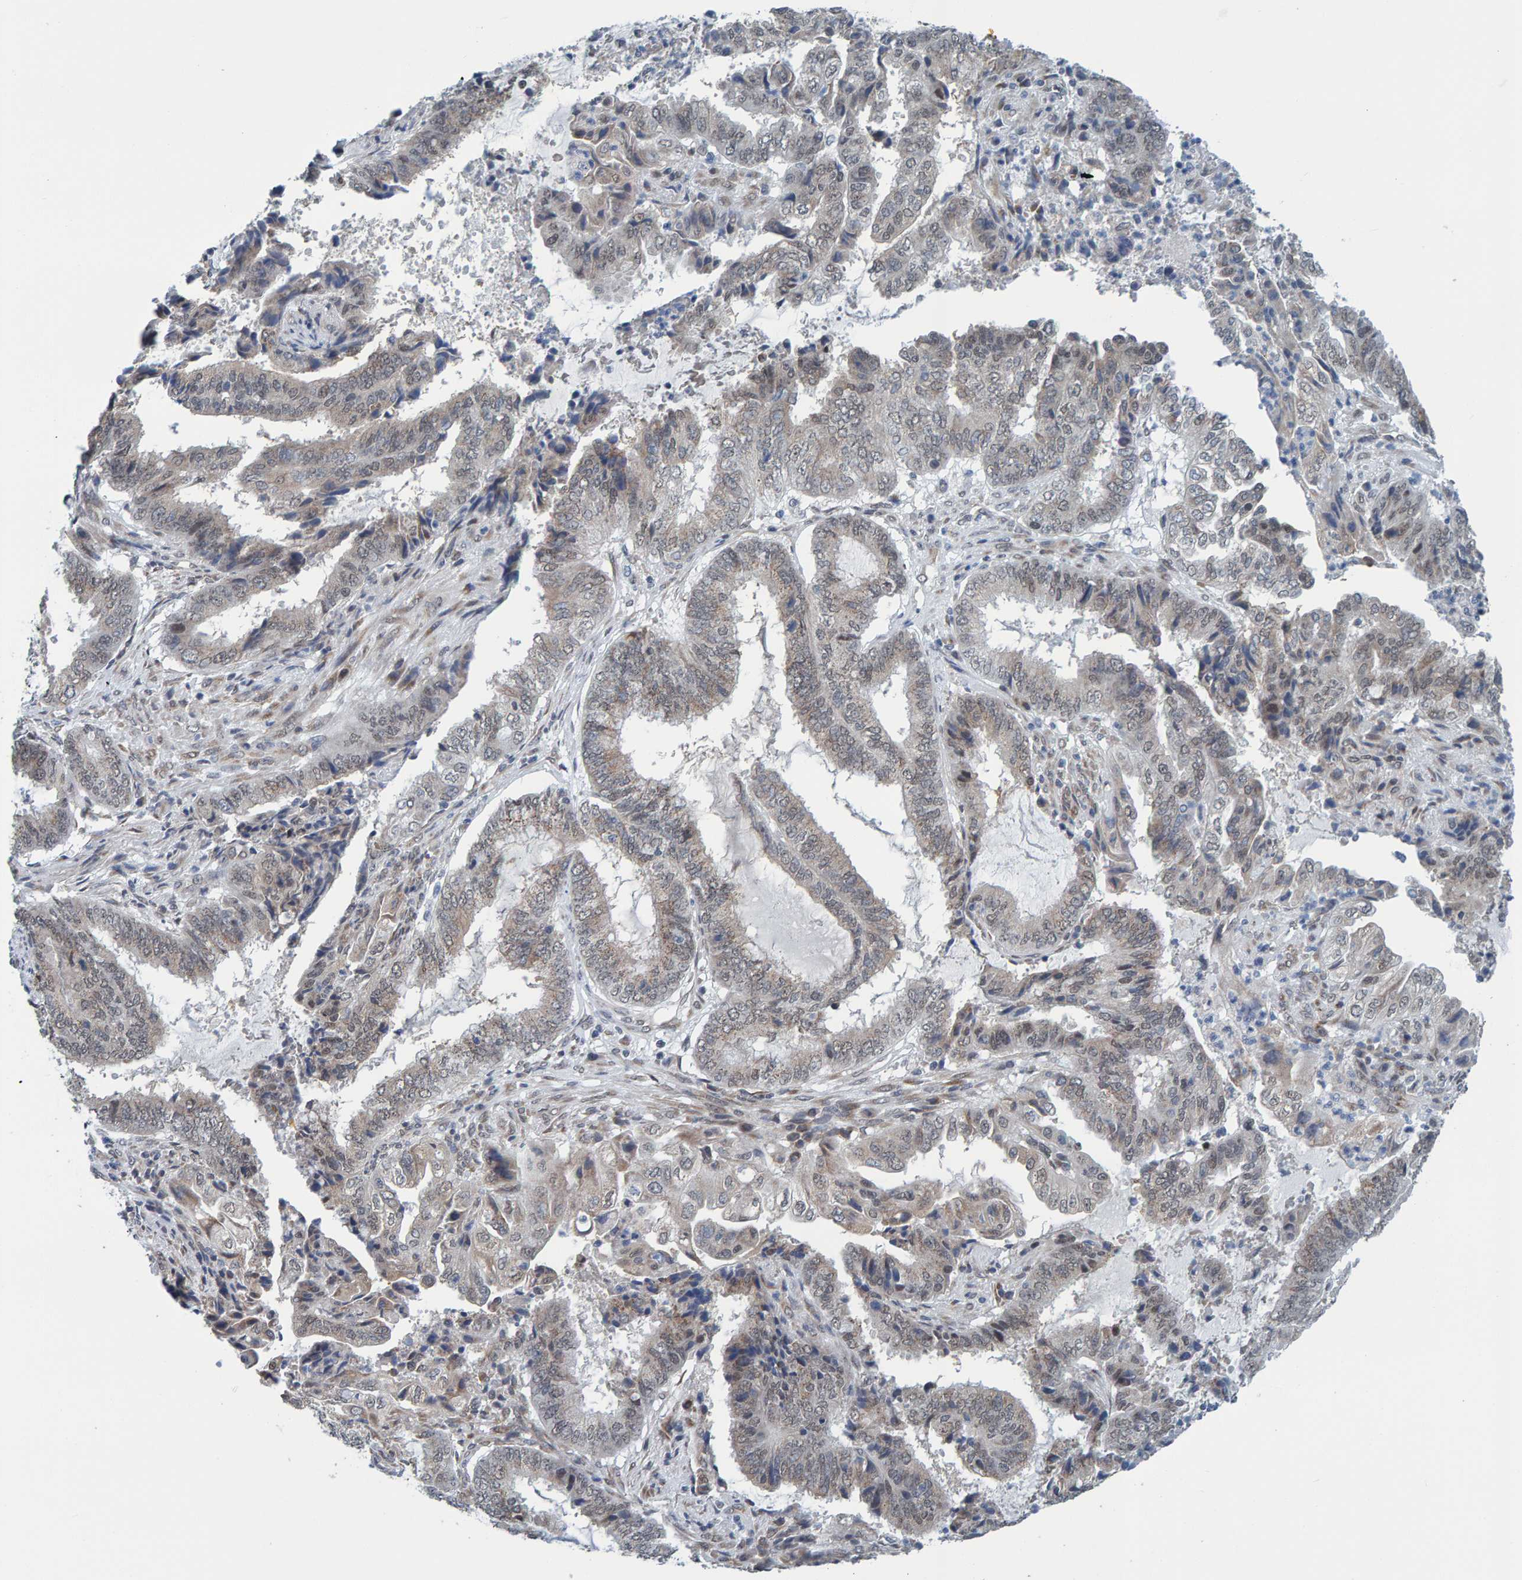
{"staining": {"intensity": "weak", "quantity": "<25%", "location": "cytoplasmic/membranous"}, "tissue": "endometrial cancer", "cell_type": "Tumor cells", "image_type": "cancer", "snomed": [{"axis": "morphology", "description": "Adenocarcinoma, NOS"}, {"axis": "topography", "description": "Endometrium"}], "caption": "An immunohistochemistry micrograph of adenocarcinoma (endometrial) is shown. There is no staining in tumor cells of adenocarcinoma (endometrial).", "gene": "SCRN2", "patient": {"sex": "female", "age": 51}}